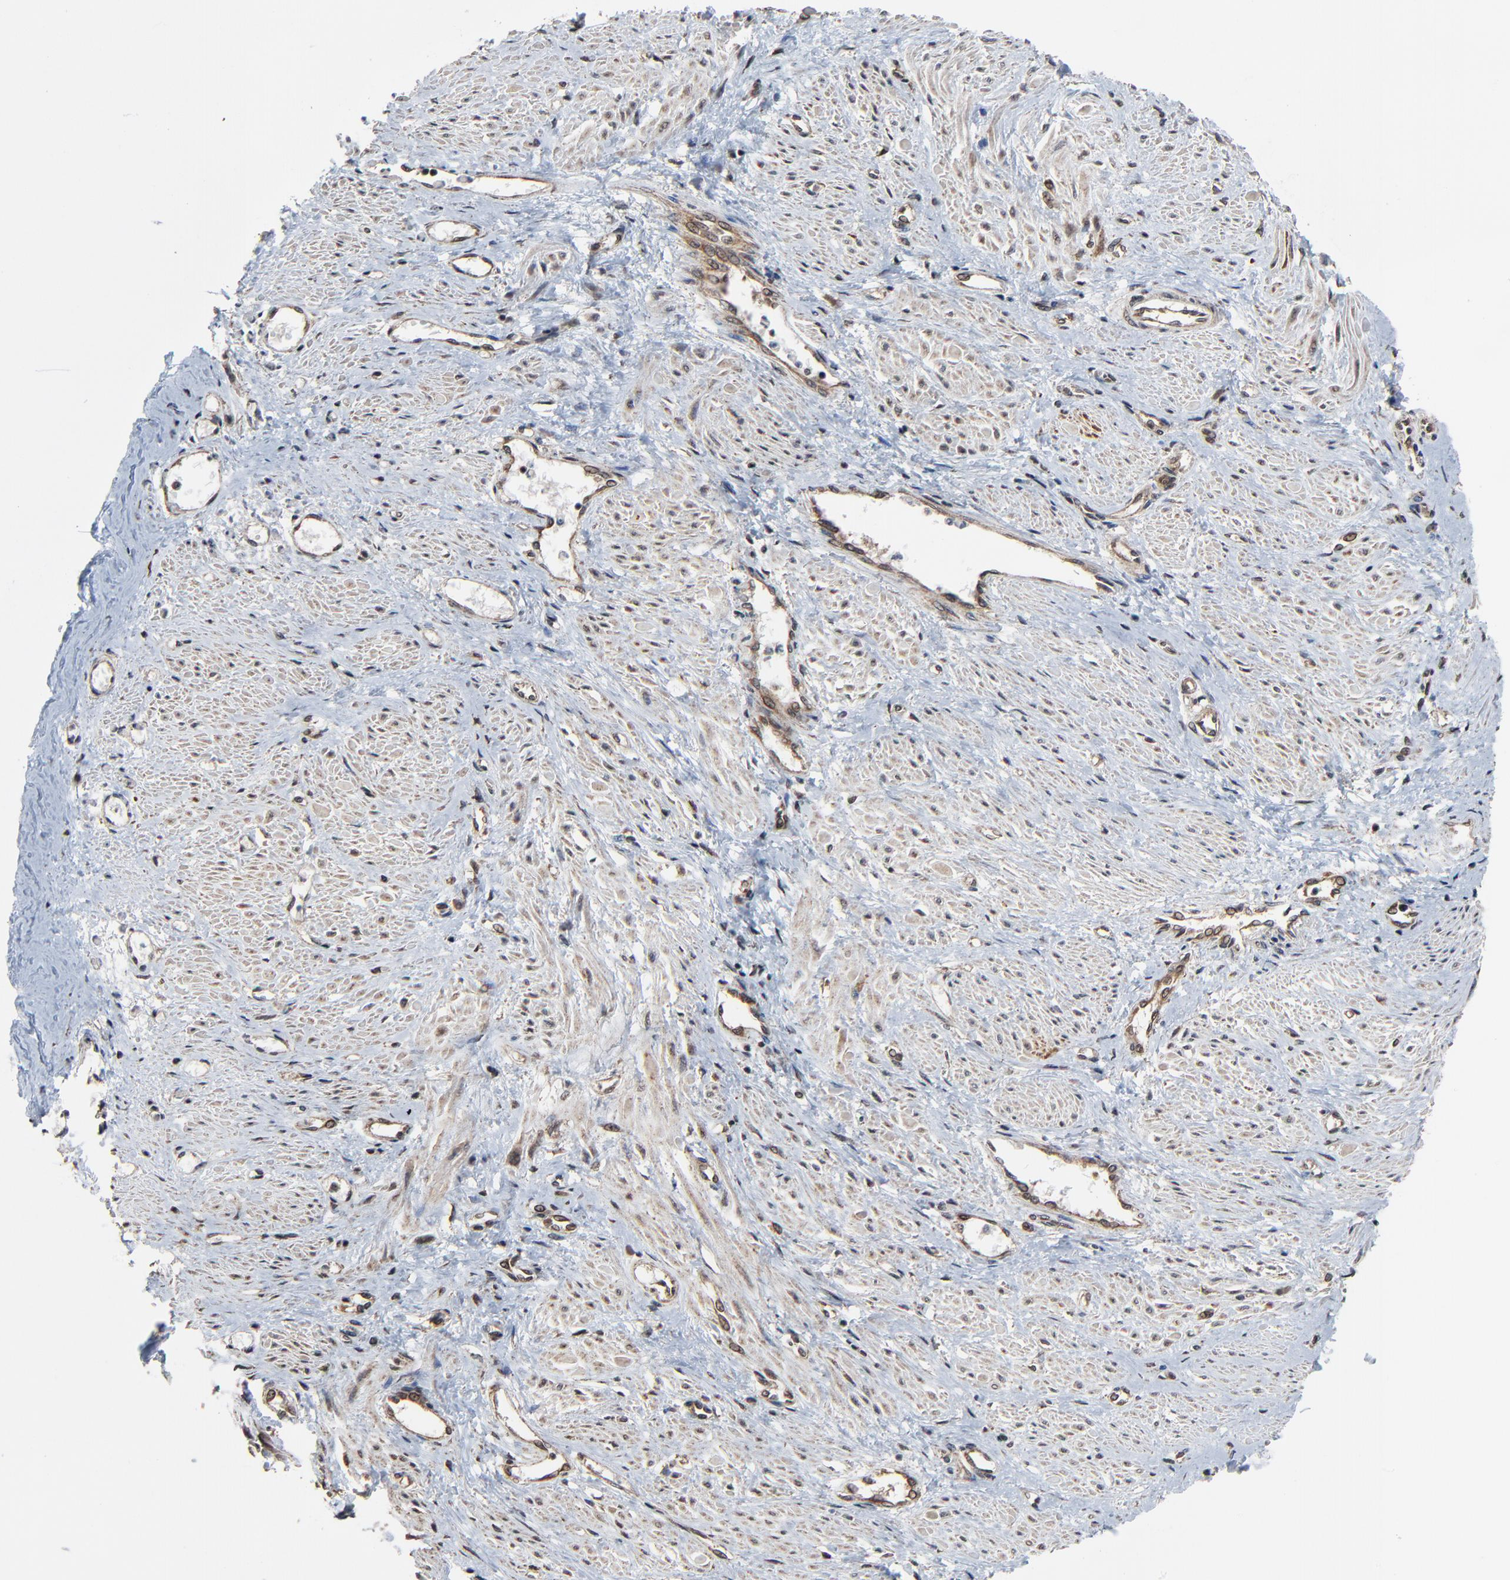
{"staining": {"intensity": "moderate", "quantity": ">75%", "location": "cytoplasmic/membranous,nuclear"}, "tissue": "smooth muscle", "cell_type": "Smooth muscle cells", "image_type": "normal", "snomed": [{"axis": "morphology", "description": "Normal tissue, NOS"}, {"axis": "topography", "description": "Smooth muscle"}, {"axis": "topography", "description": "Uterus"}], "caption": "Smooth muscle cells demonstrate medium levels of moderate cytoplasmic/membranous,nuclear staining in about >75% of cells in normal human smooth muscle. The protein of interest is shown in brown color, while the nuclei are stained blue.", "gene": "RHOJ", "patient": {"sex": "female", "age": 39}}